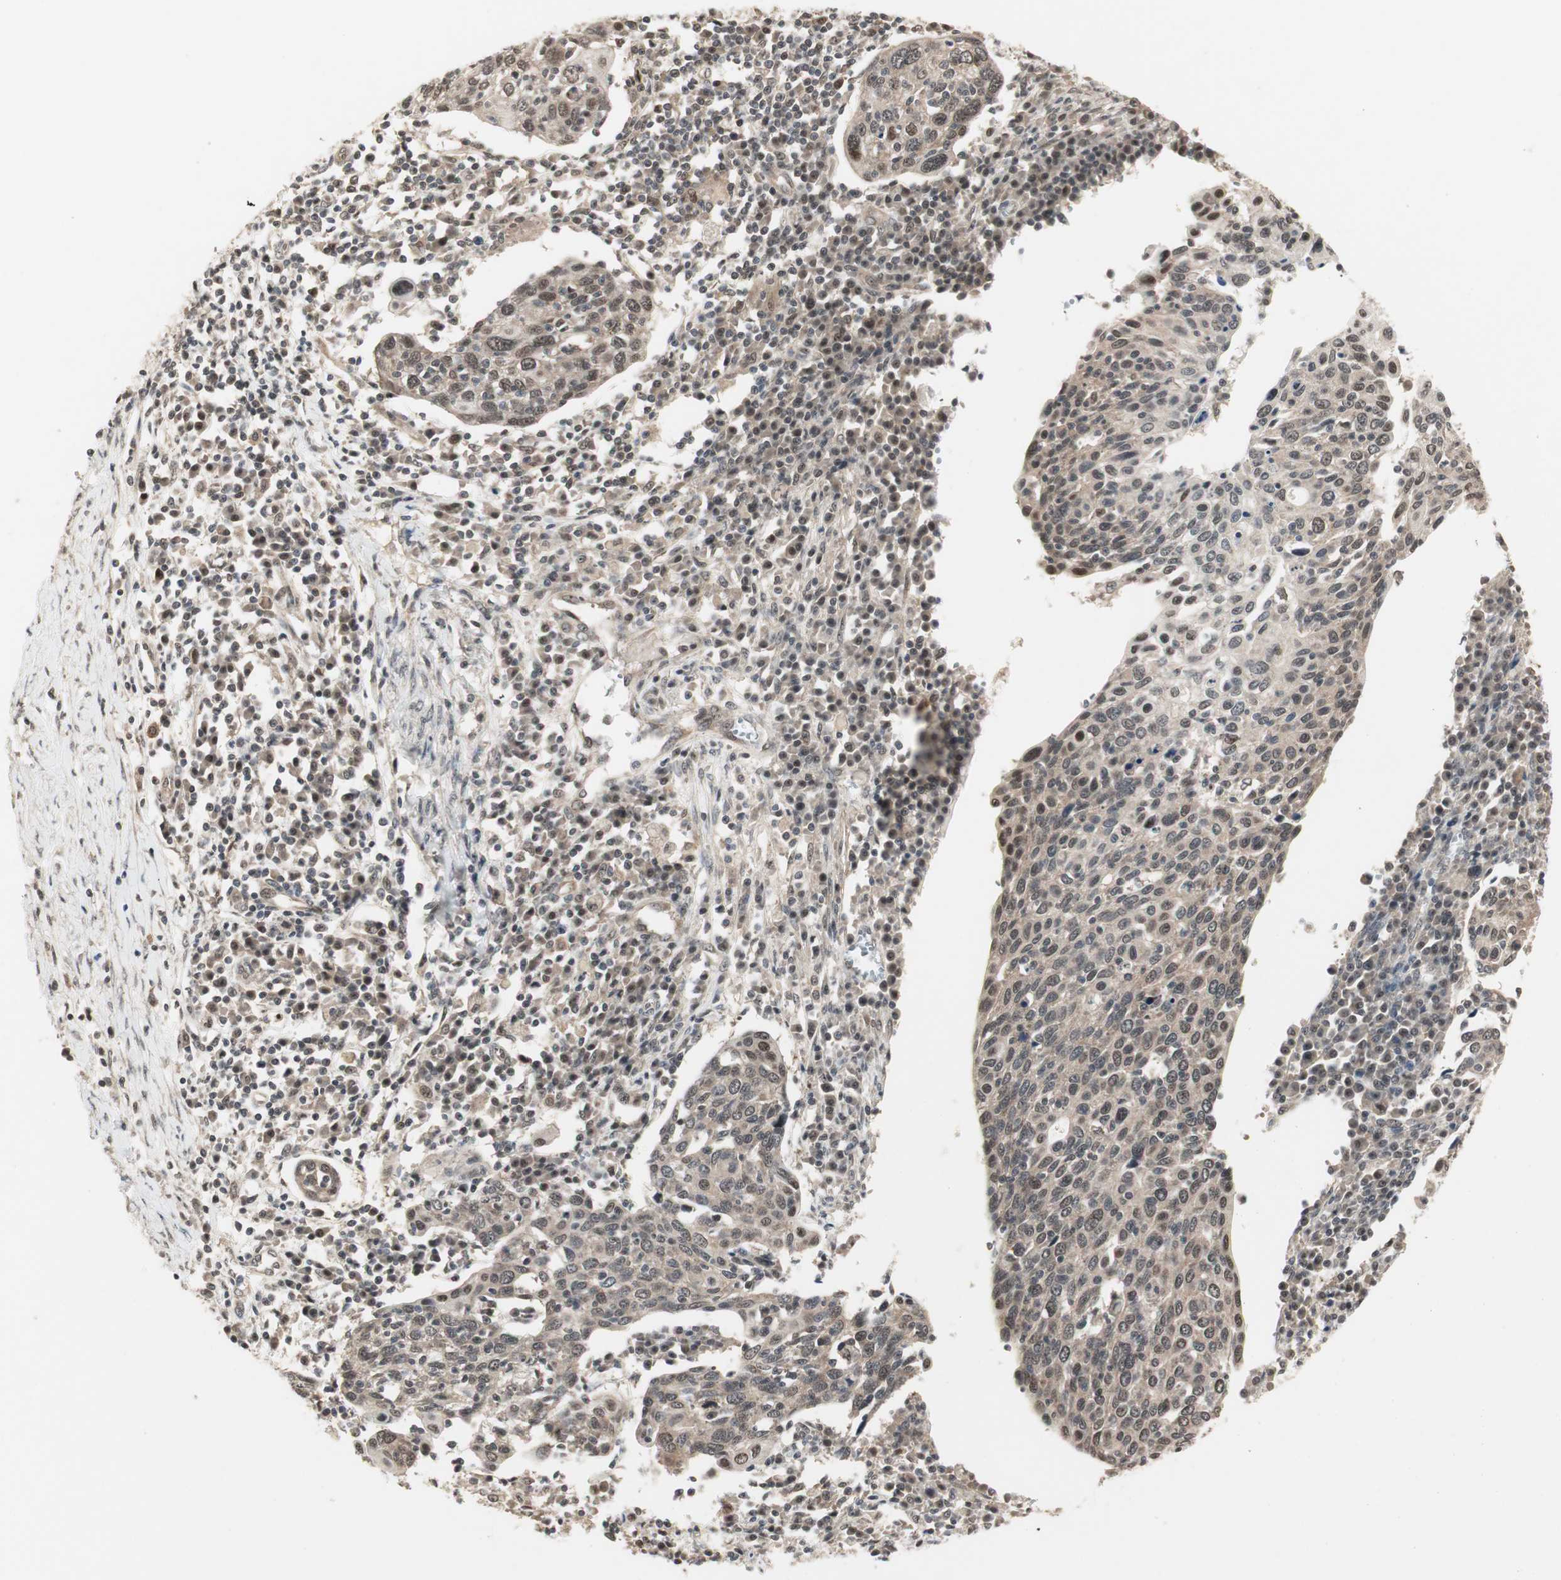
{"staining": {"intensity": "weak", "quantity": ">75%", "location": "cytoplasmic/membranous,nuclear"}, "tissue": "cervical cancer", "cell_type": "Tumor cells", "image_type": "cancer", "snomed": [{"axis": "morphology", "description": "Squamous cell carcinoma, NOS"}, {"axis": "topography", "description": "Cervix"}], "caption": "Protein staining exhibits weak cytoplasmic/membranous and nuclear staining in about >75% of tumor cells in cervical cancer (squamous cell carcinoma).", "gene": "CSNK2B", "patient": {"sex": "female", "age": 40}}